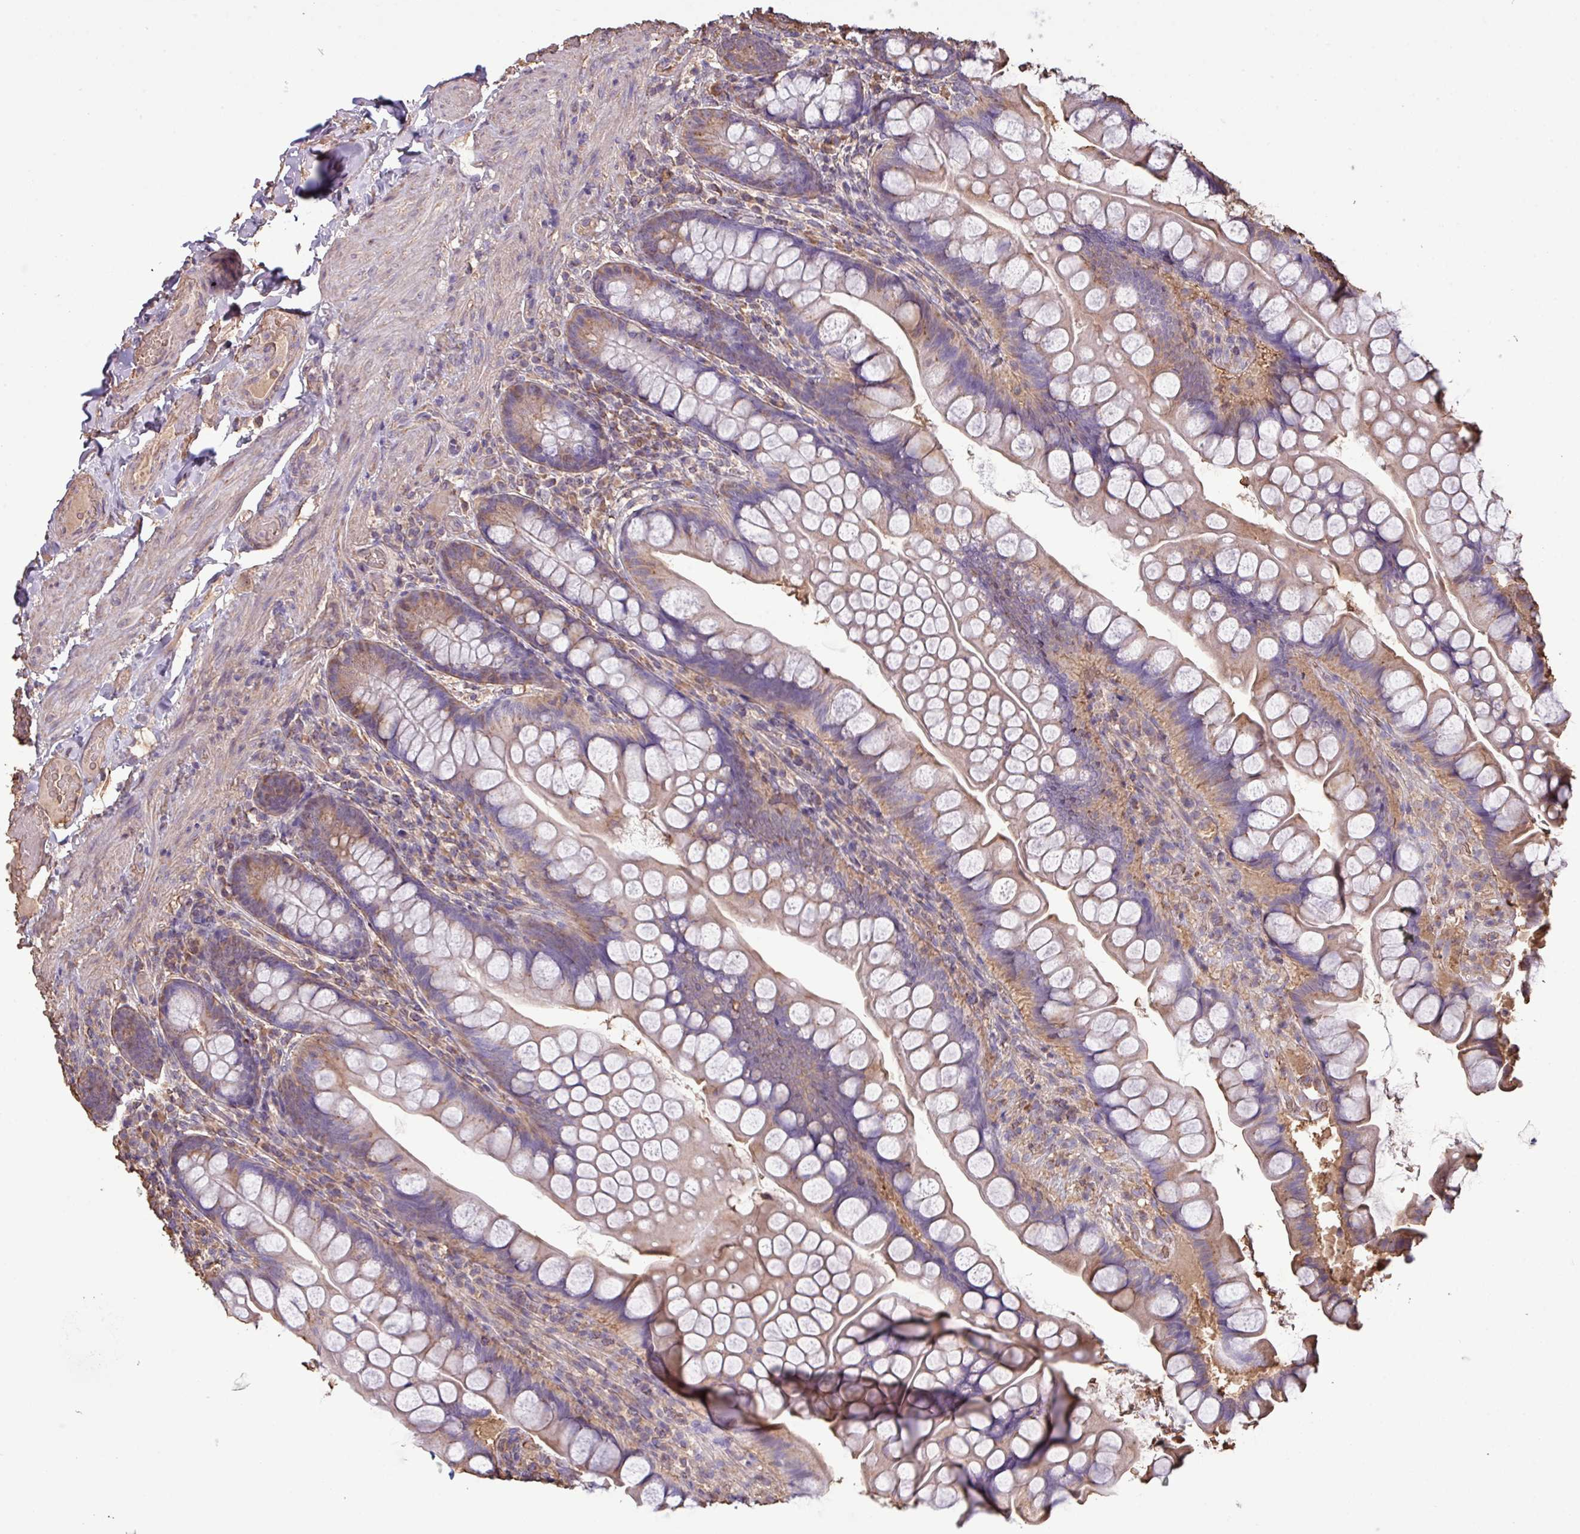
{"staining": {"intensity": "moderate", "quantity": ">75%", "location": "cytoplasmic/membranous"}, "tissue": "small intestine", "cell_type": "Glandular cells", "image_type": "normal", "snomed": [{"axis": "morphology", "description": "Normal tissue, NOS"}, {"axis": "topography", "description": "Small intestine"}], "caption": "Moderate cytoplasmic/membranous staining is appreciated in about >75% of glandular cells in unremarkable small intestine. Immunohistochemistry (ihc) stains the protein in brown and the nuclei are stained blue.", "gene": "CAMK2A", "patient": {"sex": "male", "age": 70}}